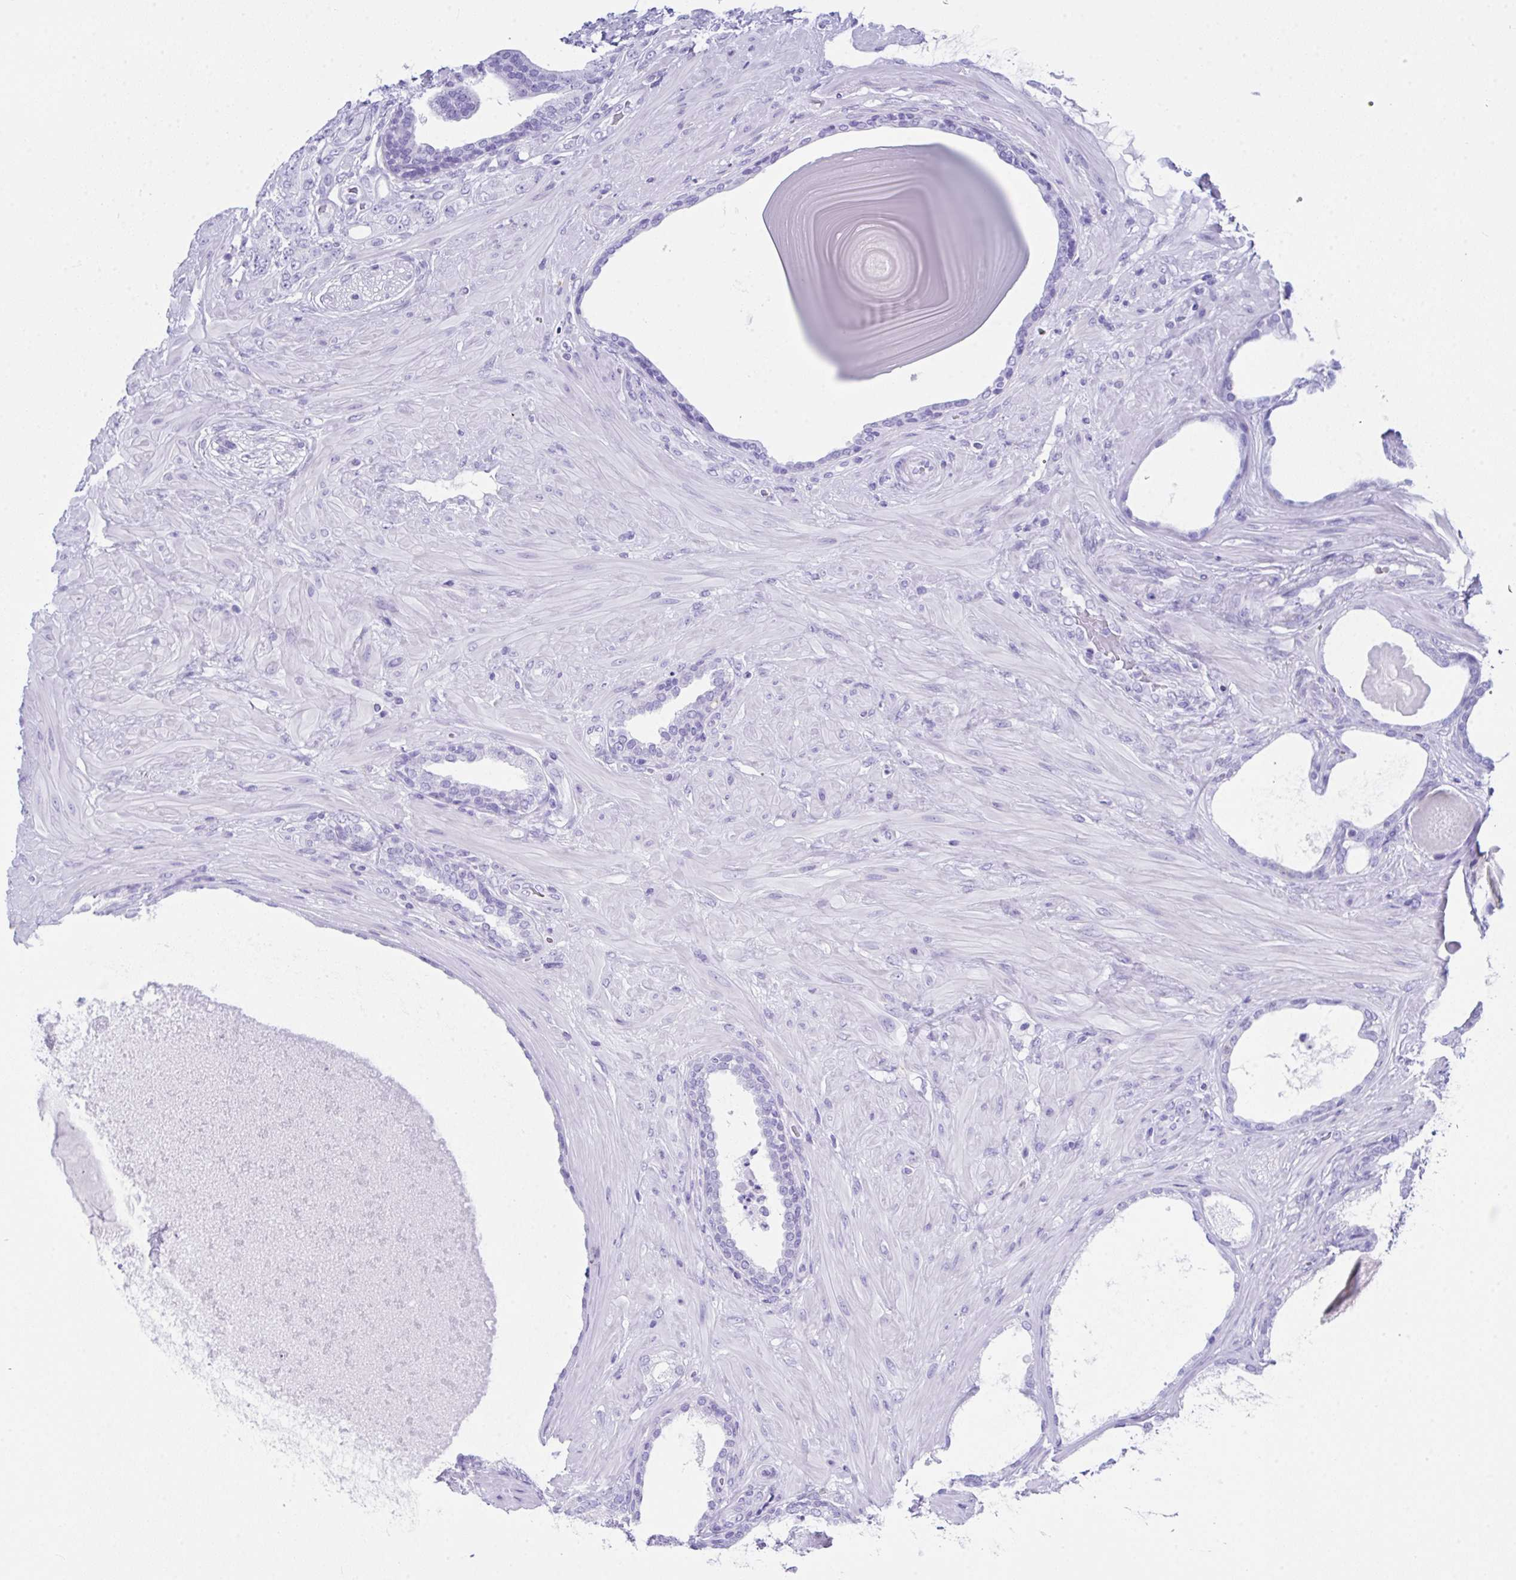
{"staining": {"intensity": "negative", "quantity": "none", "location": "none"}, "tissue": "prostate cancer", "cell_type": "Tumor cells", "image_type": "cancer", "snomed": [{"axis": "morphology", "description": "Adenocarcinoma, High grade"}, {"axis": "topography", "description": "Prostate"}], "caption": "IHC histopathology image of neoplastic tissue: adenocarcinoma (high-grade) (prostate) stained with DAB exhibits no significant protein staining in tumor cells.", "gene": "LGALS4", "patient": {"sex": "male", "age": 62}}